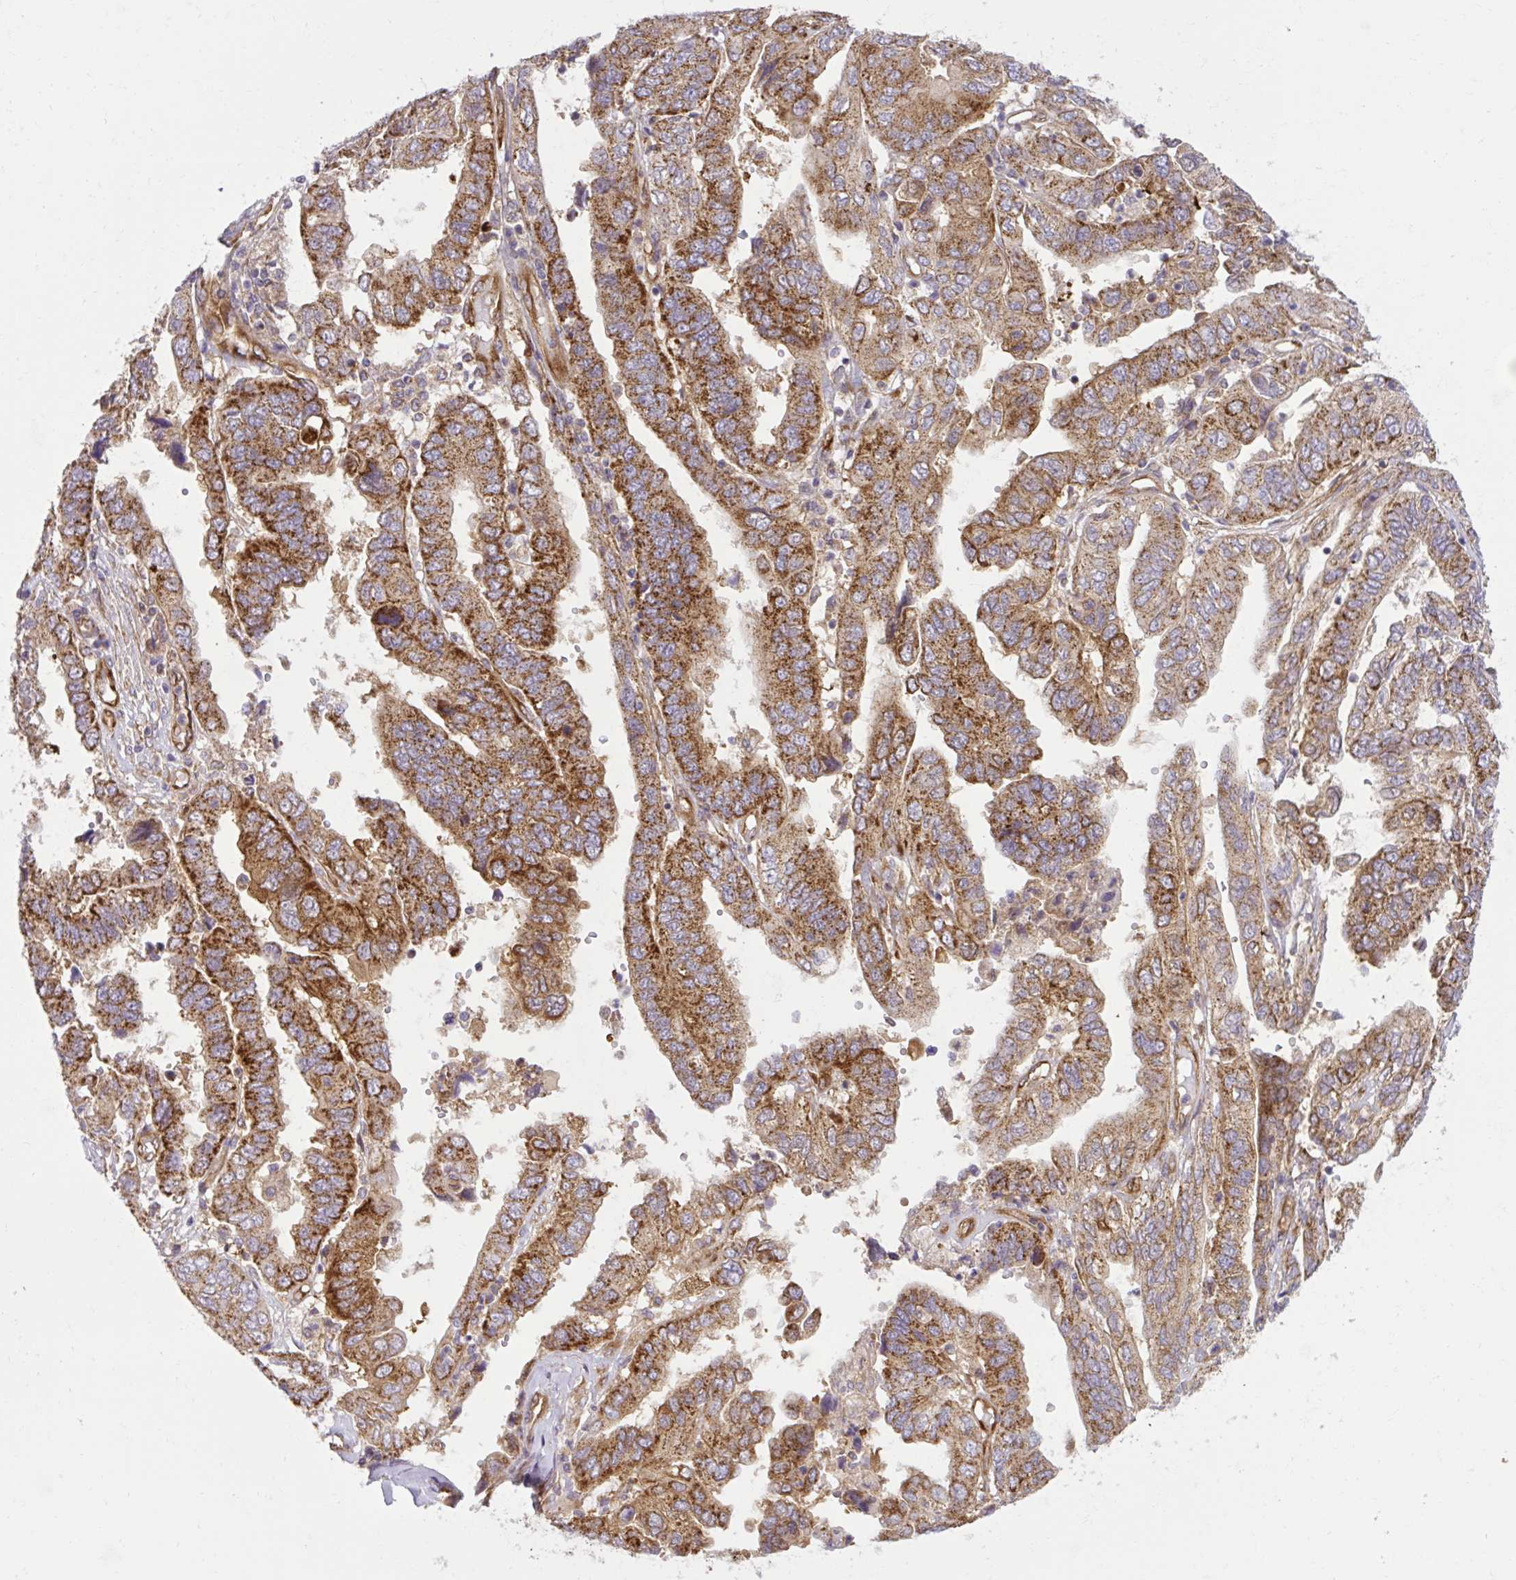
{"staining": {"intensity": "moderate", "quantity": ">75%", "location": "cytoplasmic/membranous"}, "tissue": "ovarian cancer", "cell_type": "Tumor cells", "image_type": "cancer", "snomed": [{"axis": "morphology", "description": "Cystadenocarcinoma, serous, NOS"}, {"axis": "topography", "description": "Ovary"}], "caption": "Human ovarian cancer (serous cystadenocarcinoma) stained with a protein marker exhibits moderate staining in tumor cells.", "gene": "LIMS1", "patient": {"sex": "female", "age": 79}}